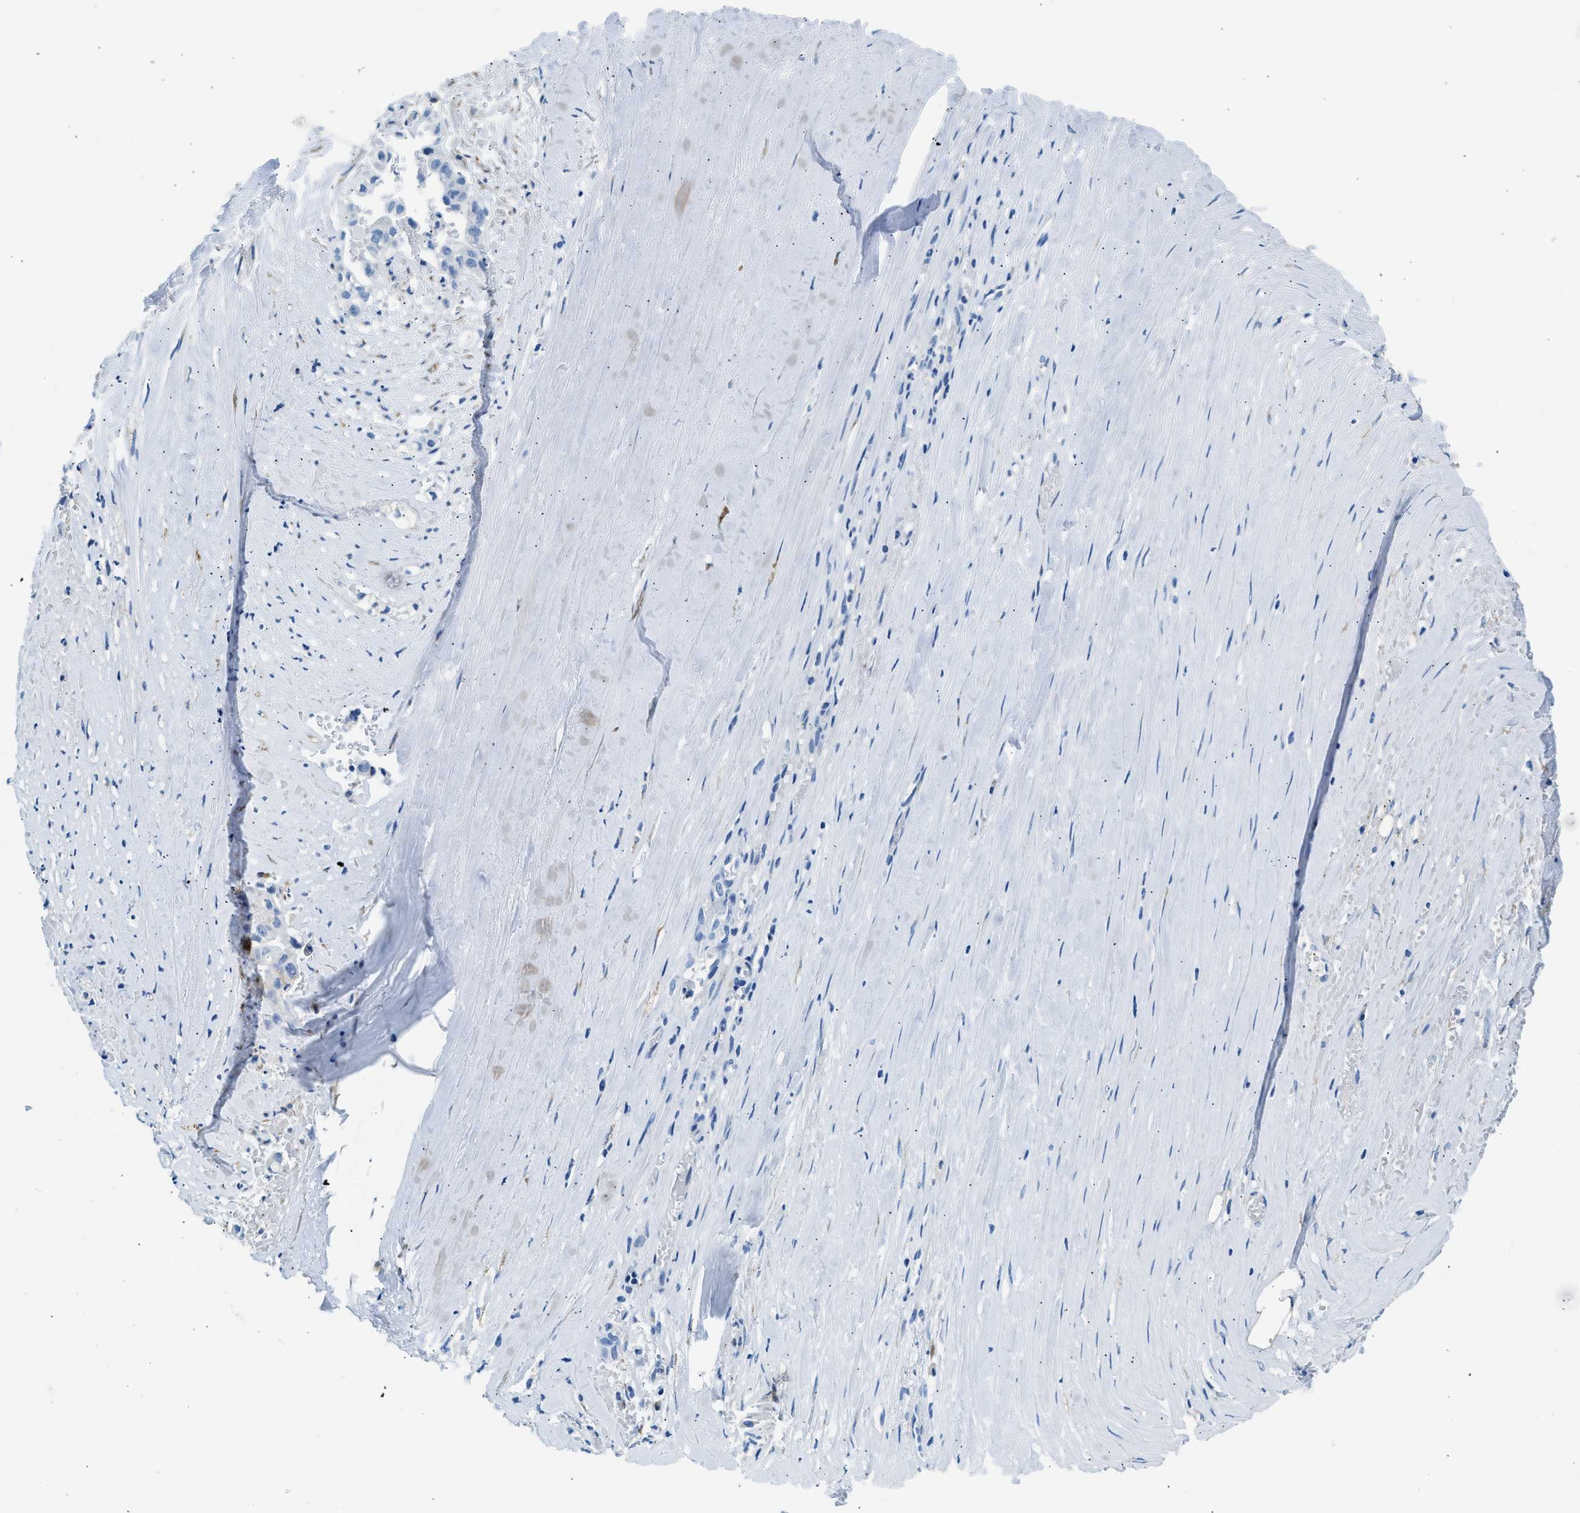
{"staining": {"intensity": "negative", "quantity": "none", "location": "none"}, "tissue": "liver cancer", "cell_type": "Tumor cells", "image_type": "cancer", "snomed": [{"axis": "morphology", "description": "Cholangiocarcinoma"}, {"axis": "topography", "description": "Liver"}], "caption": "There is no significant positivity in tumor cells of cholangiocarcinoma (liver). (Stains: DAB IHC with hematoxylin counter stain, Microscopy: brightfield microscopy at high magnification).", "gene": "CLDN18", "patient": {"sex": "female", "age": 70}}